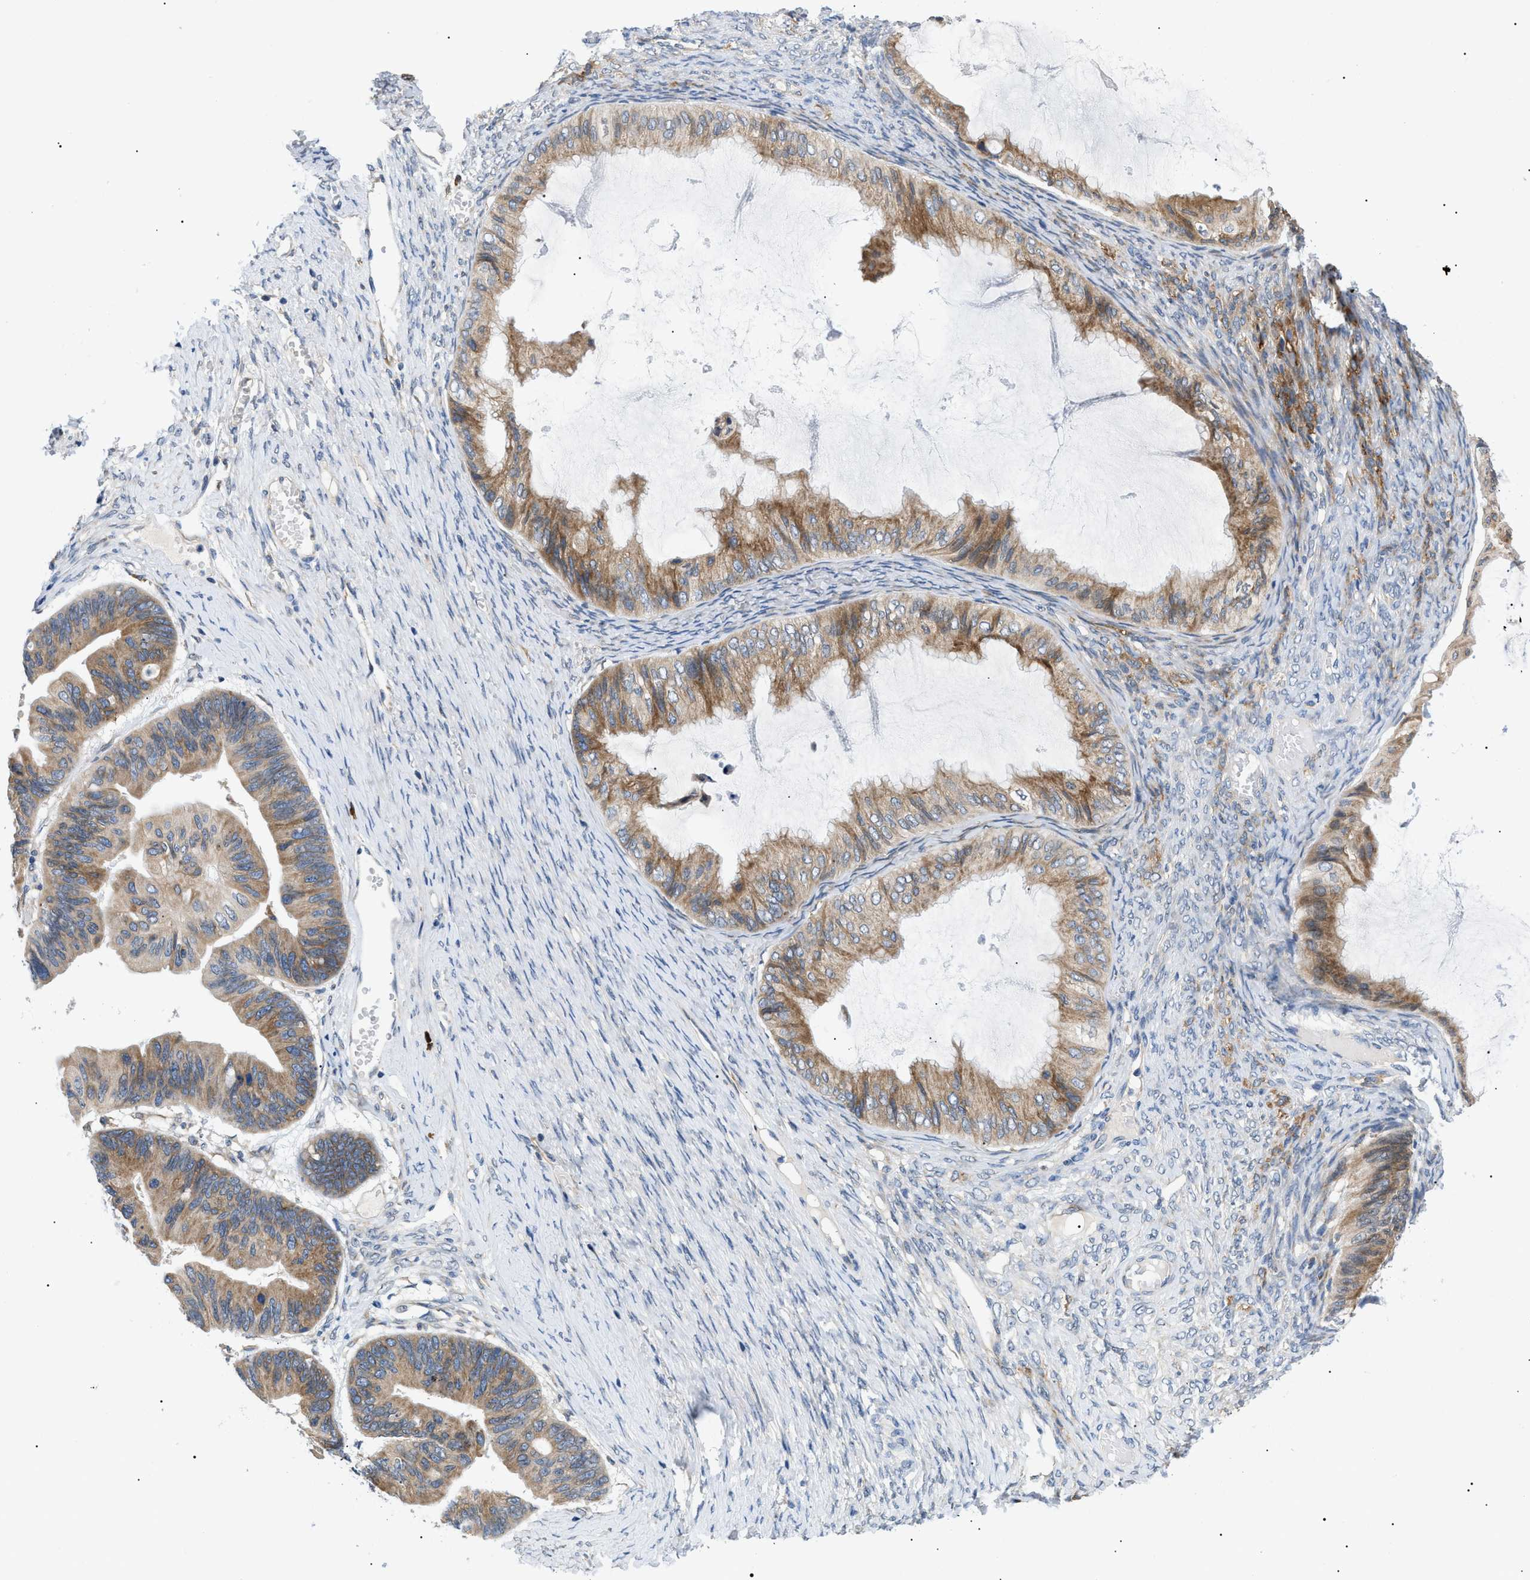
{"staining": {"intensity": "moderate", "quantity": ">75%", "location": "cytoplasmic/membranous"}, "tissue": "ovarian cancer", "cell_type": "Tumor cells", "image_type": "cancer", "snomed": [{"axis": "morphology", "description": "Cystadenocarcinoma, mucinous, NOS"}, {"axis": "topography", "description": "Ovary"}], "caption": "Immunohistochemistry (IHC) of human ovarian cancer (mucinous cystadenocarcinoma) reveals medium levels of moderate cytoplasmic/membranous expression in approximately >75% of tumor cells.", "gene": "DERL1", "patient": {"sex": "female", "age": 61}}